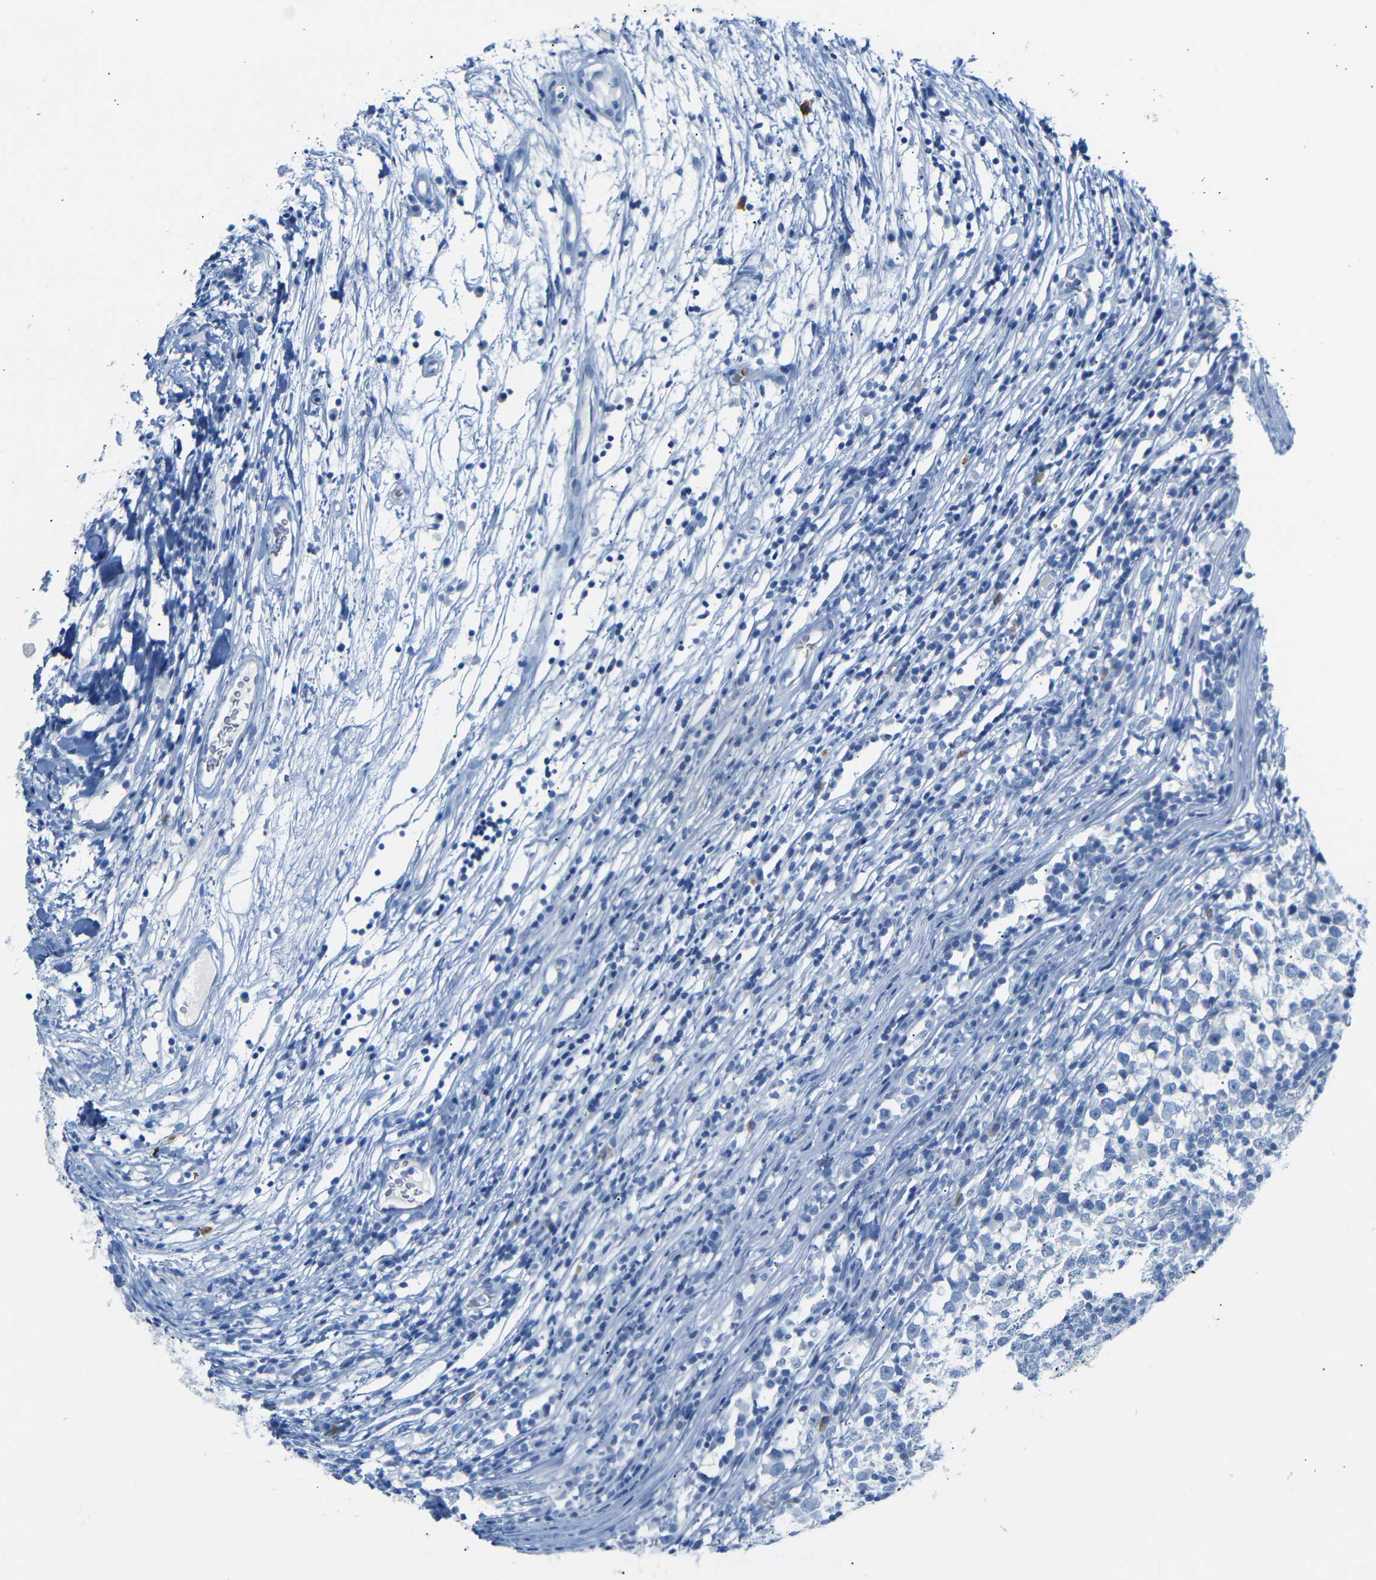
{"staining": {"intensity": "negative", "quantity": "none", "location": "none"}, "tissue": "testis cancer", "cell_type": "Tumor cells", "image_type": "cancer", "snomed": [{"axis": "morphology", "description": "Seminoma, NOS"}, {"axis": "topography", "description": "Testis"}], "caption": "Immunohistochemical staining of human testis cancer demonstrates no significant staining in tumor cells.", "gene": "ERVMER34-1", "patient": {"sex": "male", "age": 65}}